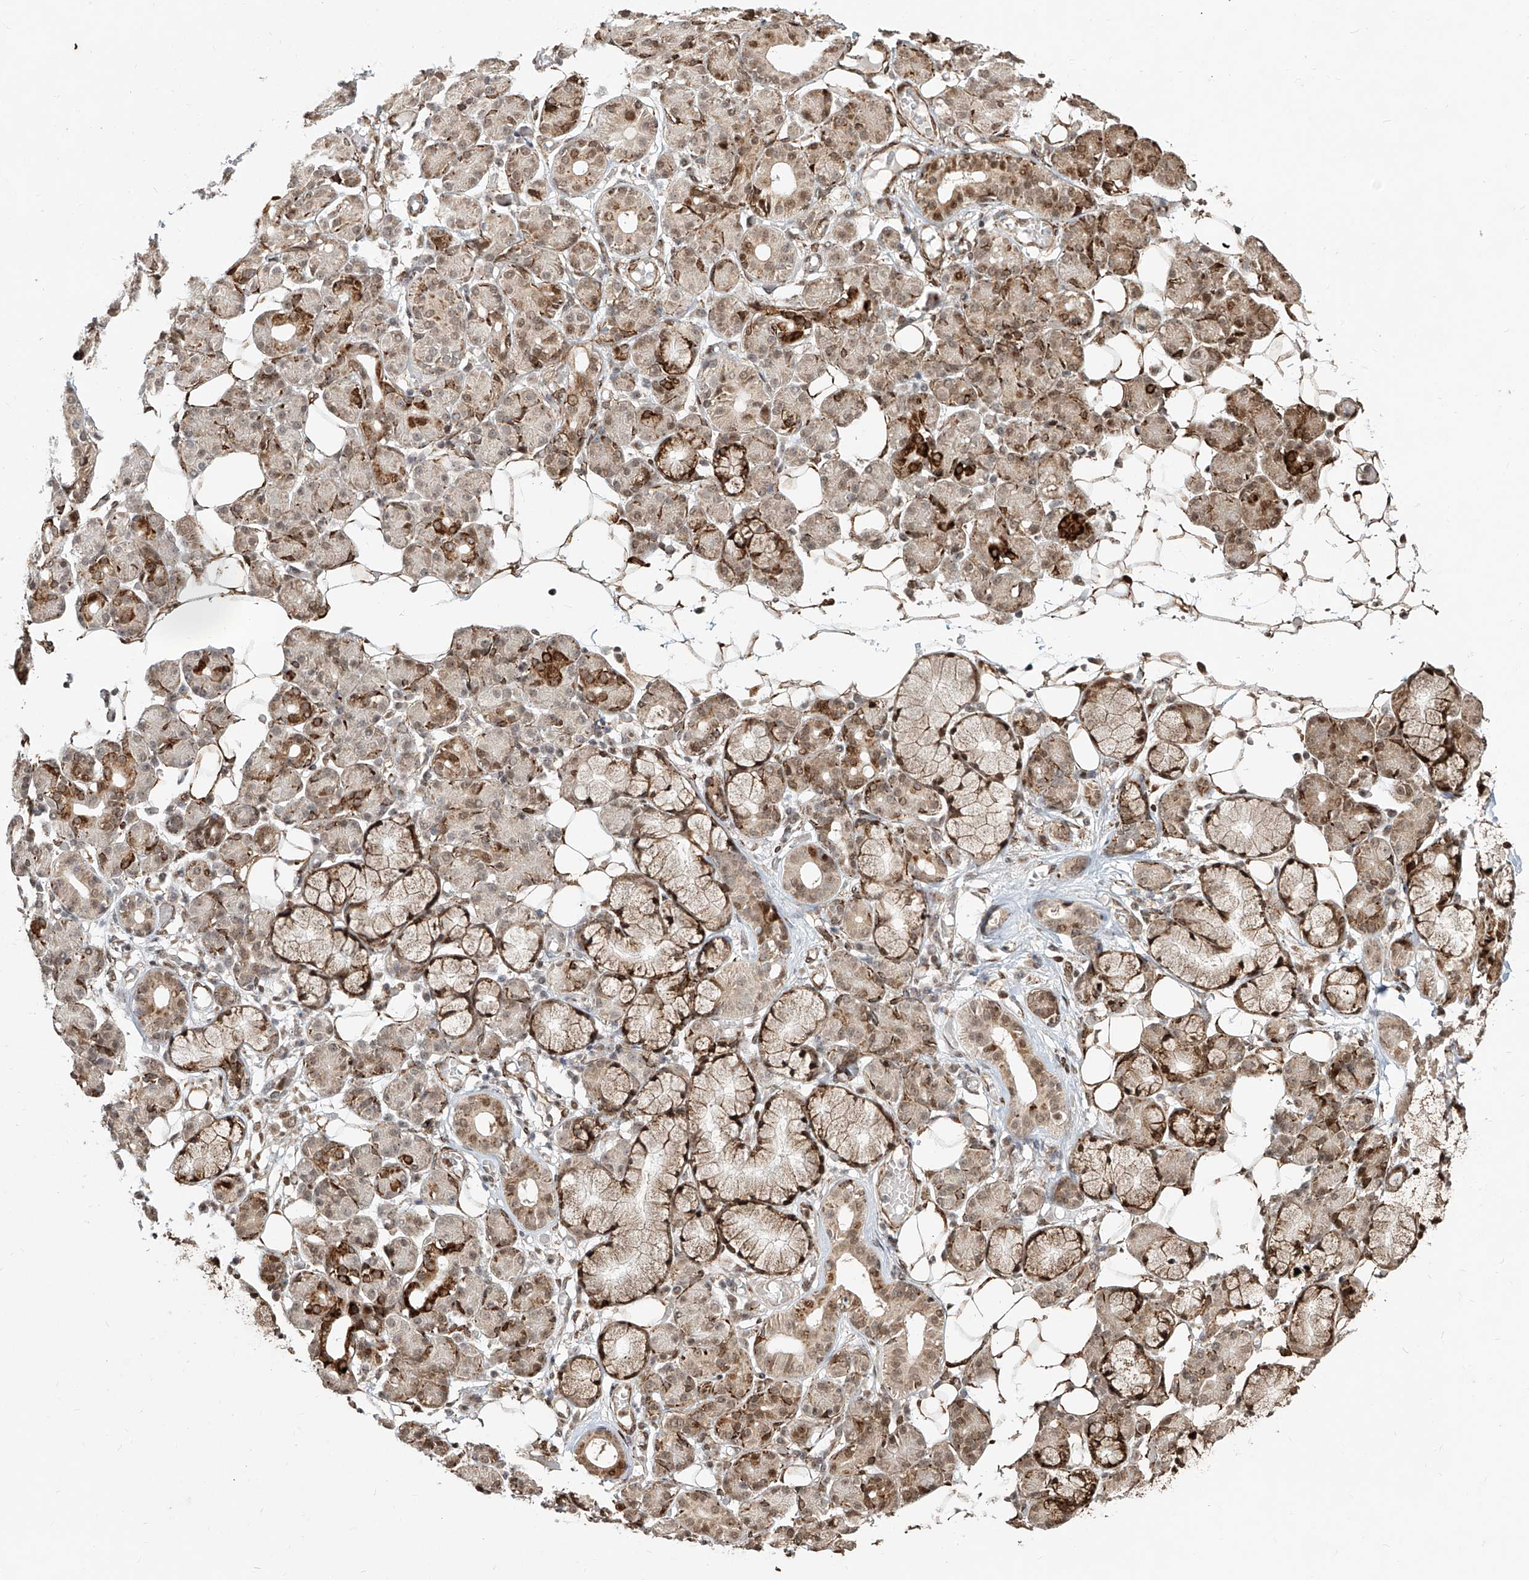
{"staining": {"intensity": "moderate", "quantity": "25%-75%", "location": "cytoplasmic/membranous,nuclear"}, "tissue": "salivary gland", "cell_type": "Glandular cells", "image_type": "normal", "snomed": [{"axis": "morphology", "description": "Normal tissue, NOS"}, {"axis": "topography", "description": "Salivary gland"}], "caption": "Benign salivary gland reveals moderate cytoplasmic/membranous,nuclear expression in about 25%-75% of glandular cells, visualized by immunohistochemistry.", "gene": "ZNF710", "patient": {"sex": "male", "age": 63}}